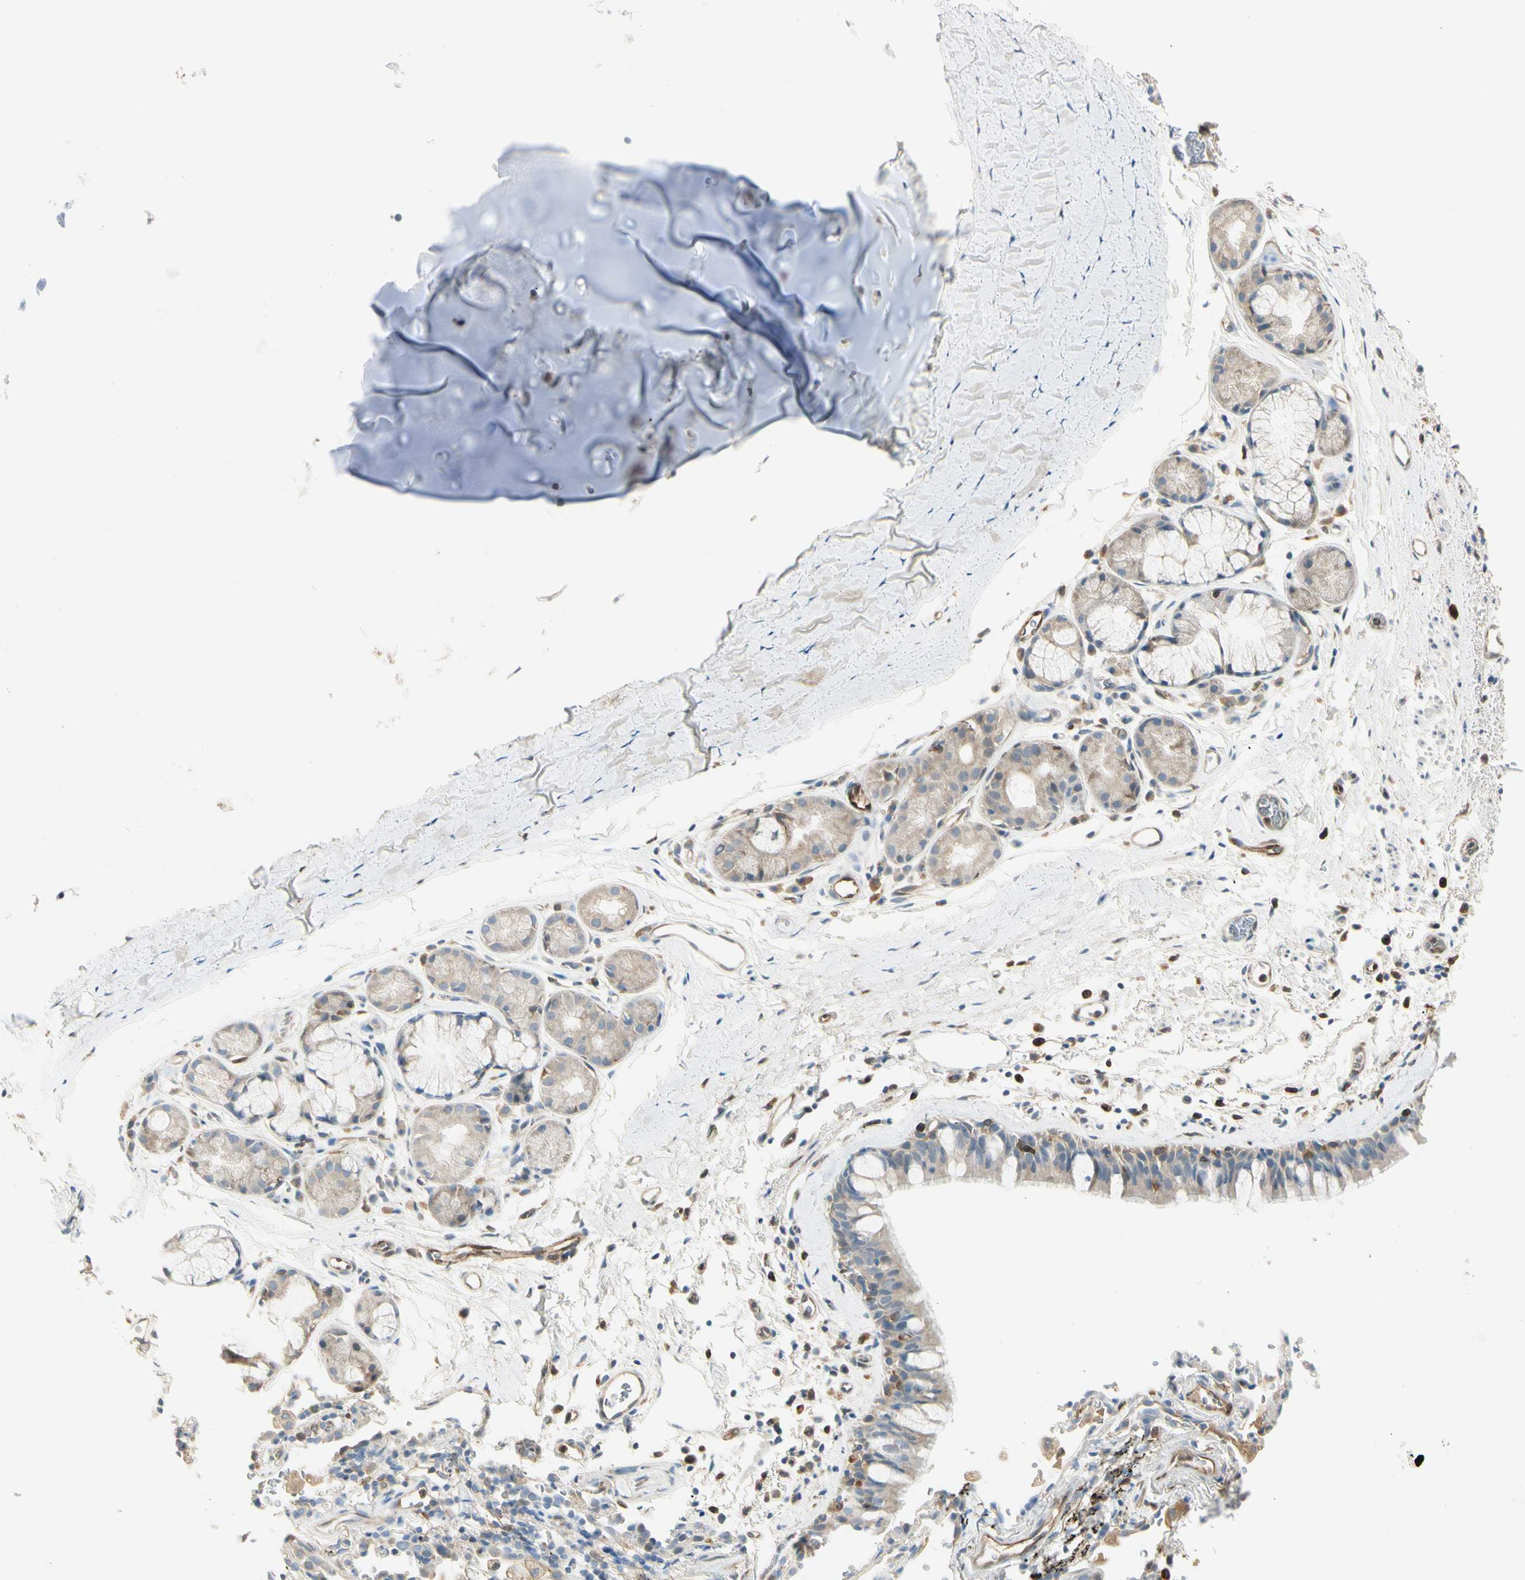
{"staining": {"intensity": "negative", "quantity": "none", "location": "none"}, "tissue": "bronchus", "cell_type": "Respiratory epithelial cells", "image_type": "normal", "snomed": [{"axis": "morphology", "description": "Normal tissue, NOS"}, {"axis": "morphology", "description": "Malignant melanoma, Metastatic site"}, {"axis": "topography", "description": "Bronchus"}, {"axis": "topography", "description": "Lung"}], "caption": "Unremarkable bronchus was stained to show a protein in brown. There is no significant staining in respiratory epithelial cells. (IHC, brightfield microscopy, high magnification).", "gene": "LPCAT2", "patient": {"sex": "male", "age": 64}}